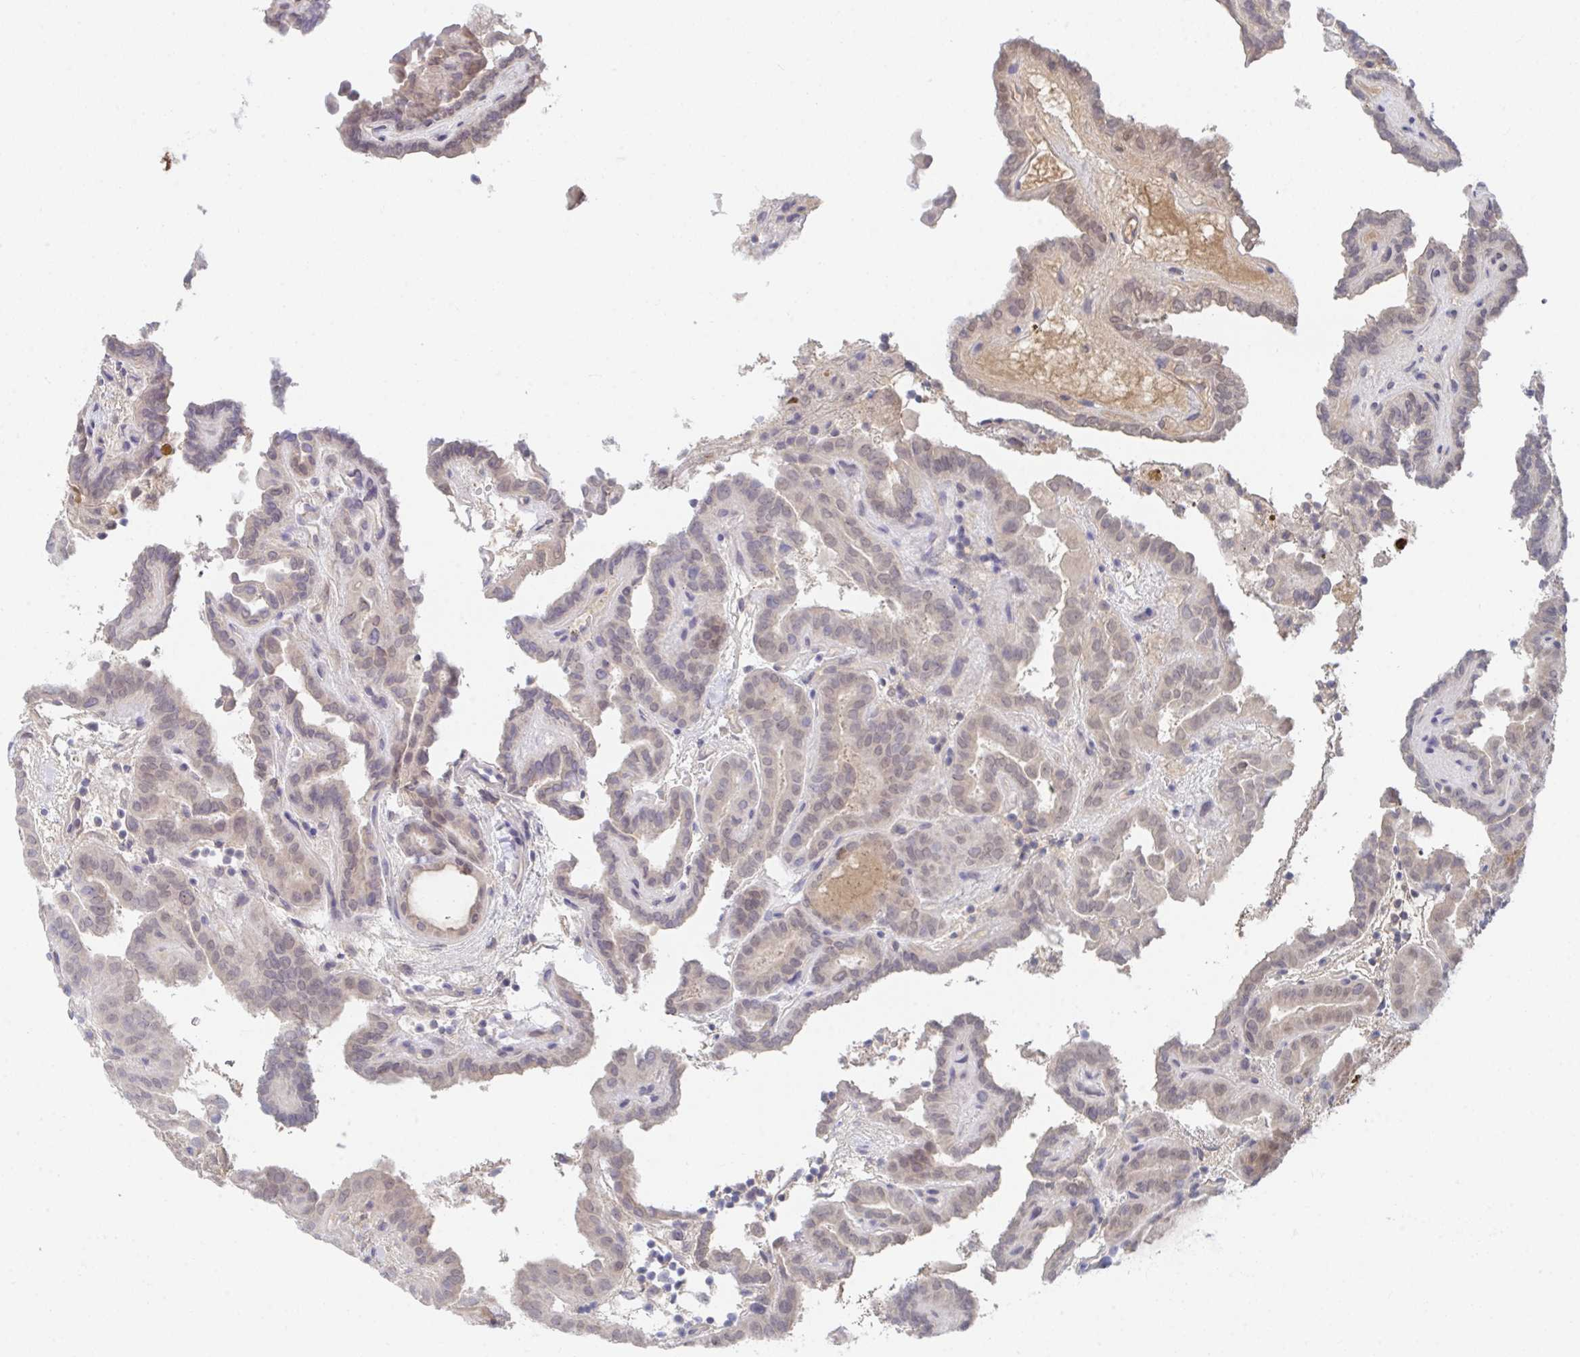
{"staining": {"intensity": "moderate", "quantity": "<25%", "location": "nuclear"}, "tissue": "thyroid cancer", "cell_type": "Tumor cells", "image_type": "cancer", "snomed": [{"axis": "morphology", "description": "Papillary adenocarcinoma, NOS"}, {"axis": "topography", "description": "Thyroid gland"}], "caption": "High-power microscopy captured an IHC photomicrograph of papillary adenocarcinoma (thyroid), revealing moderate nuclear positivity in approximately <25% of tumor cells.", "gene": "TNFAIP6", "patient": {"sex": "female", "age": 46}}